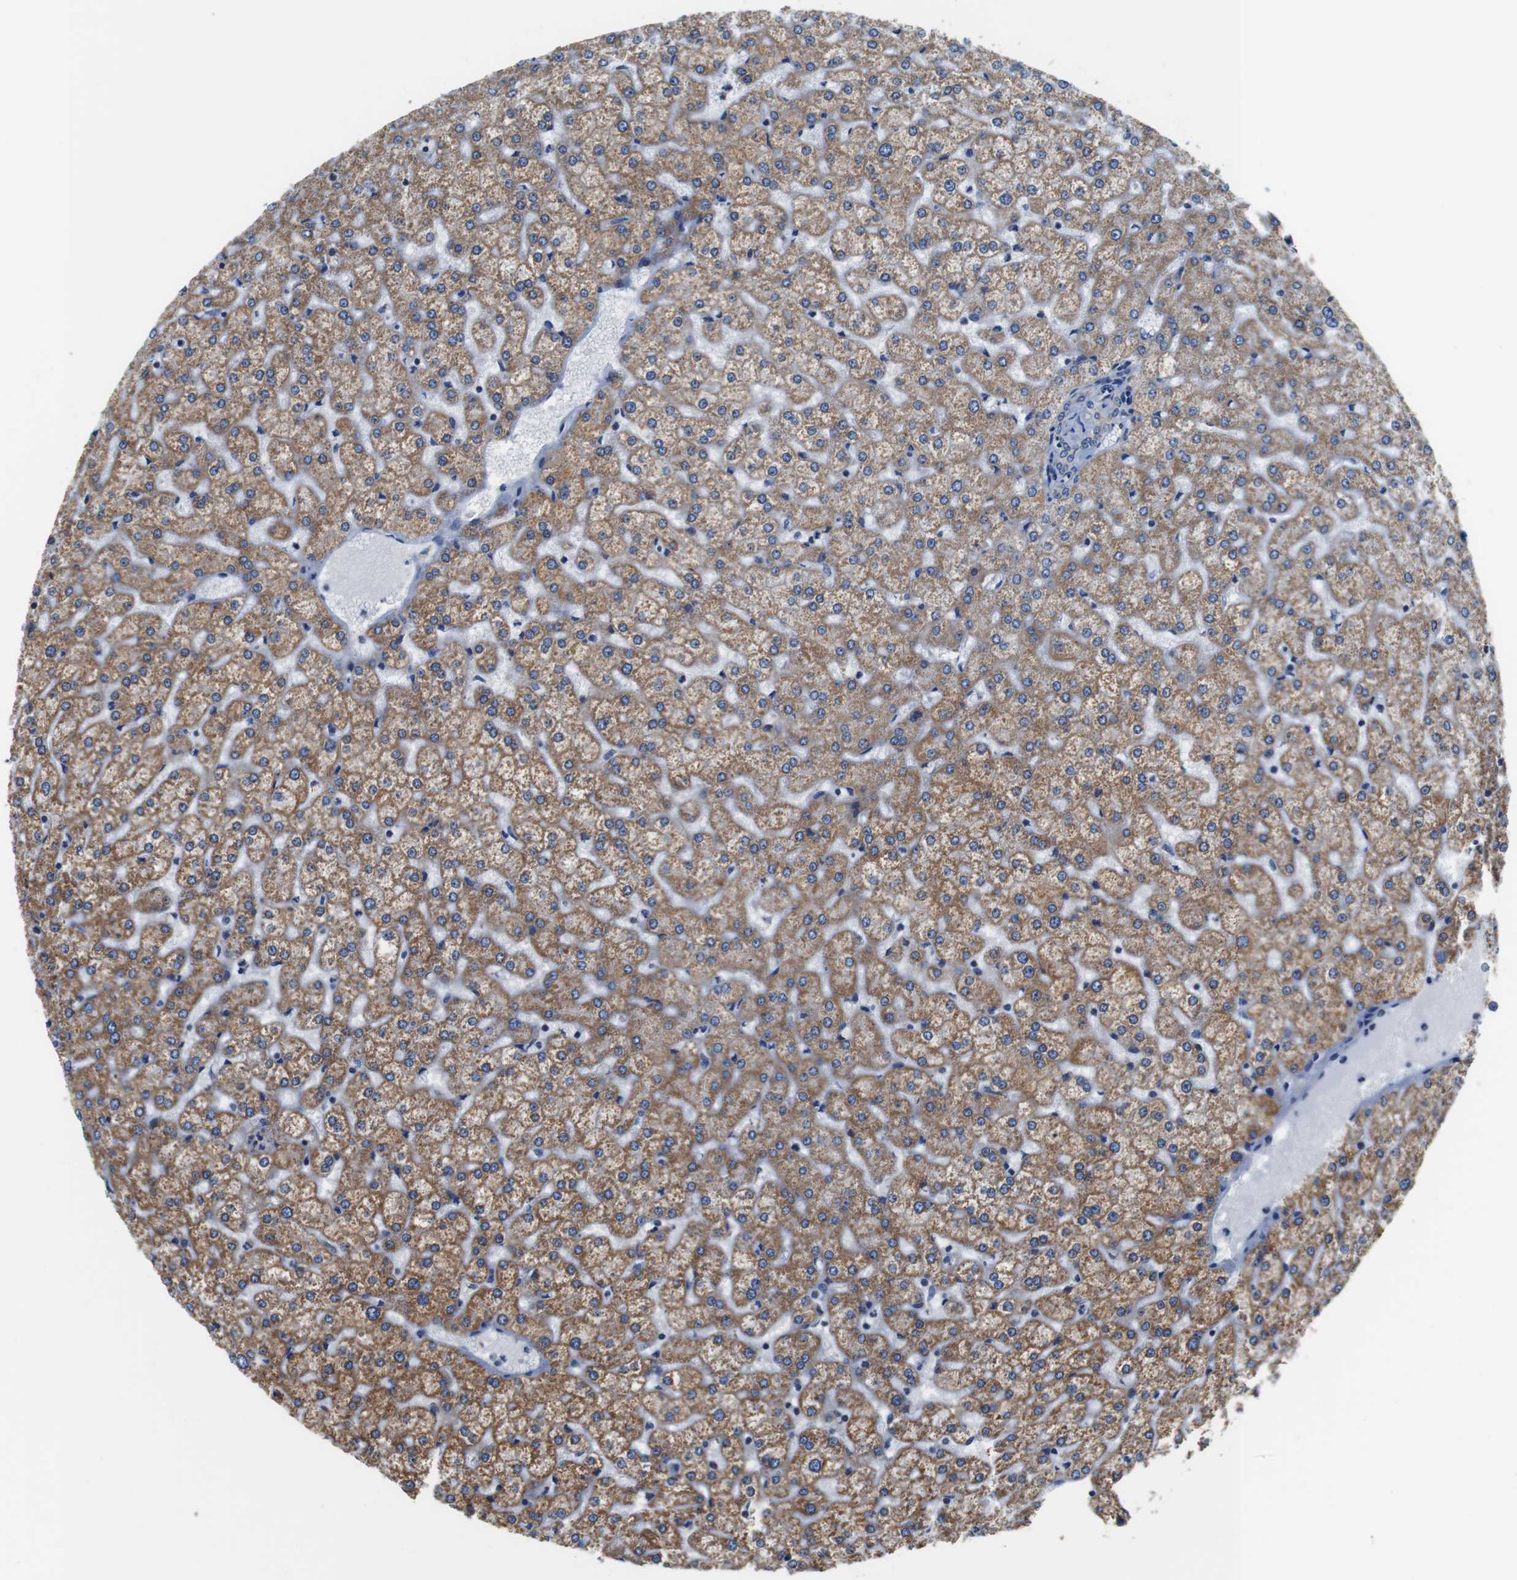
{"staining": {"intensity": "negative", "quantity": "none", "location": "none"}, "tissue": "liver", "cell_type": "Cholangiocytes", "image_type": "normal", "snomed": [{"axis": "morphology", "description": "Normal tissue, NOS"}, {"axis": "topography", "description": "Liver"}], "caption": "This is an immunohistochemistry image of benign liver. There is no expression in cholangiocytes.", "gene": "LRP4", "patient": {"sex": "female", "age": 32}}